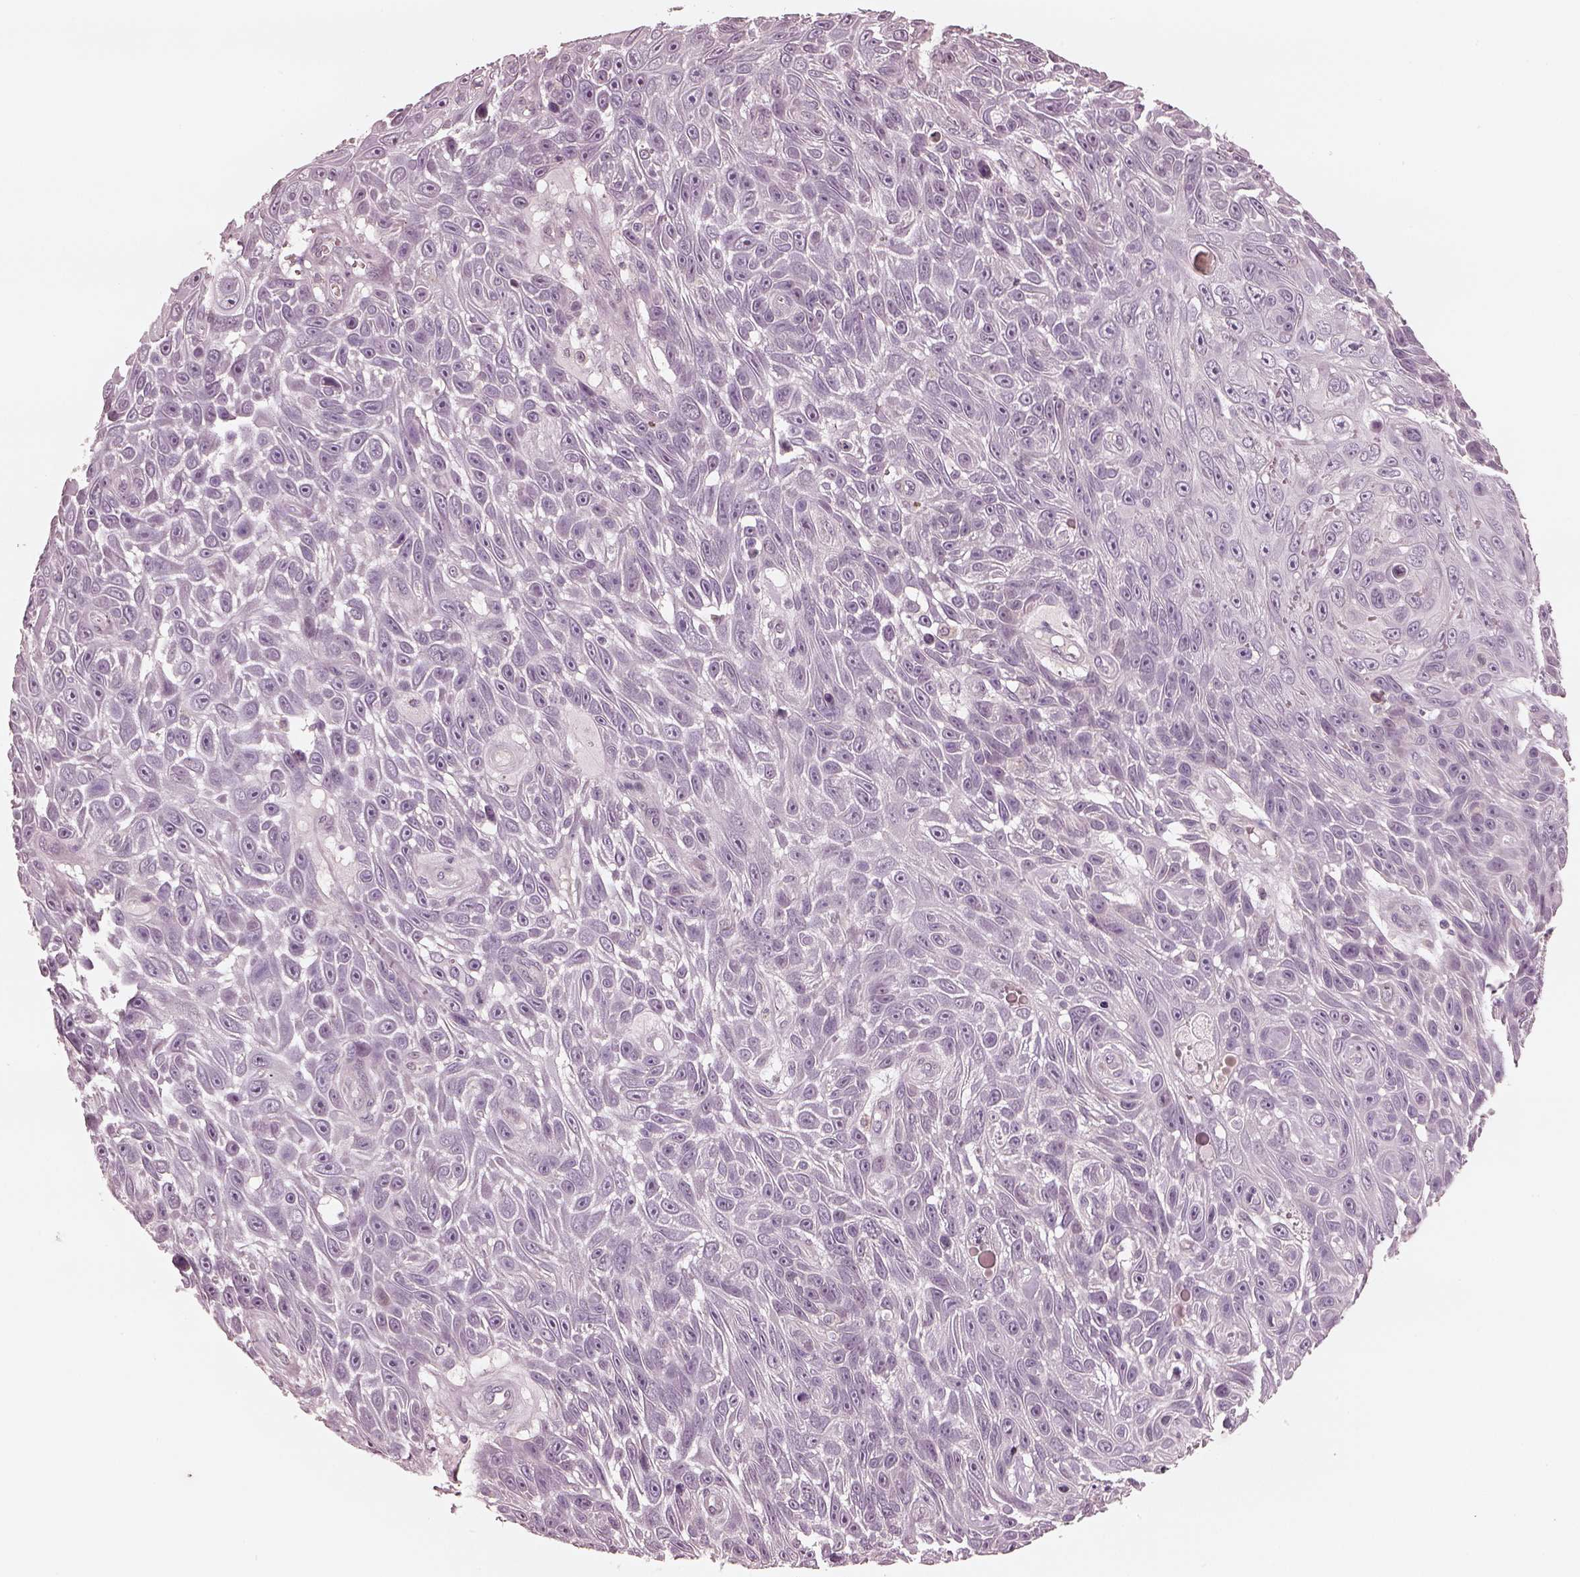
{"staining": {"intensity": "negative", "quantity": "none", "location": "none"}, "tissue": "skin cancer", "cell_type": "Tumor cells", "image_type": "cancer", "snomed": [{"axis": "morphology", "description": "Squamous cell carcinoma, NOS"}, {"axis": "topography", "description": "Skin"}], "caption": "Micrograph shows no protein staining in tumor cells of skin cancer (squamous cell carcinoma) tissue.", "gene": "EGR4", "patient": {"sex": "male", "age": 82}}